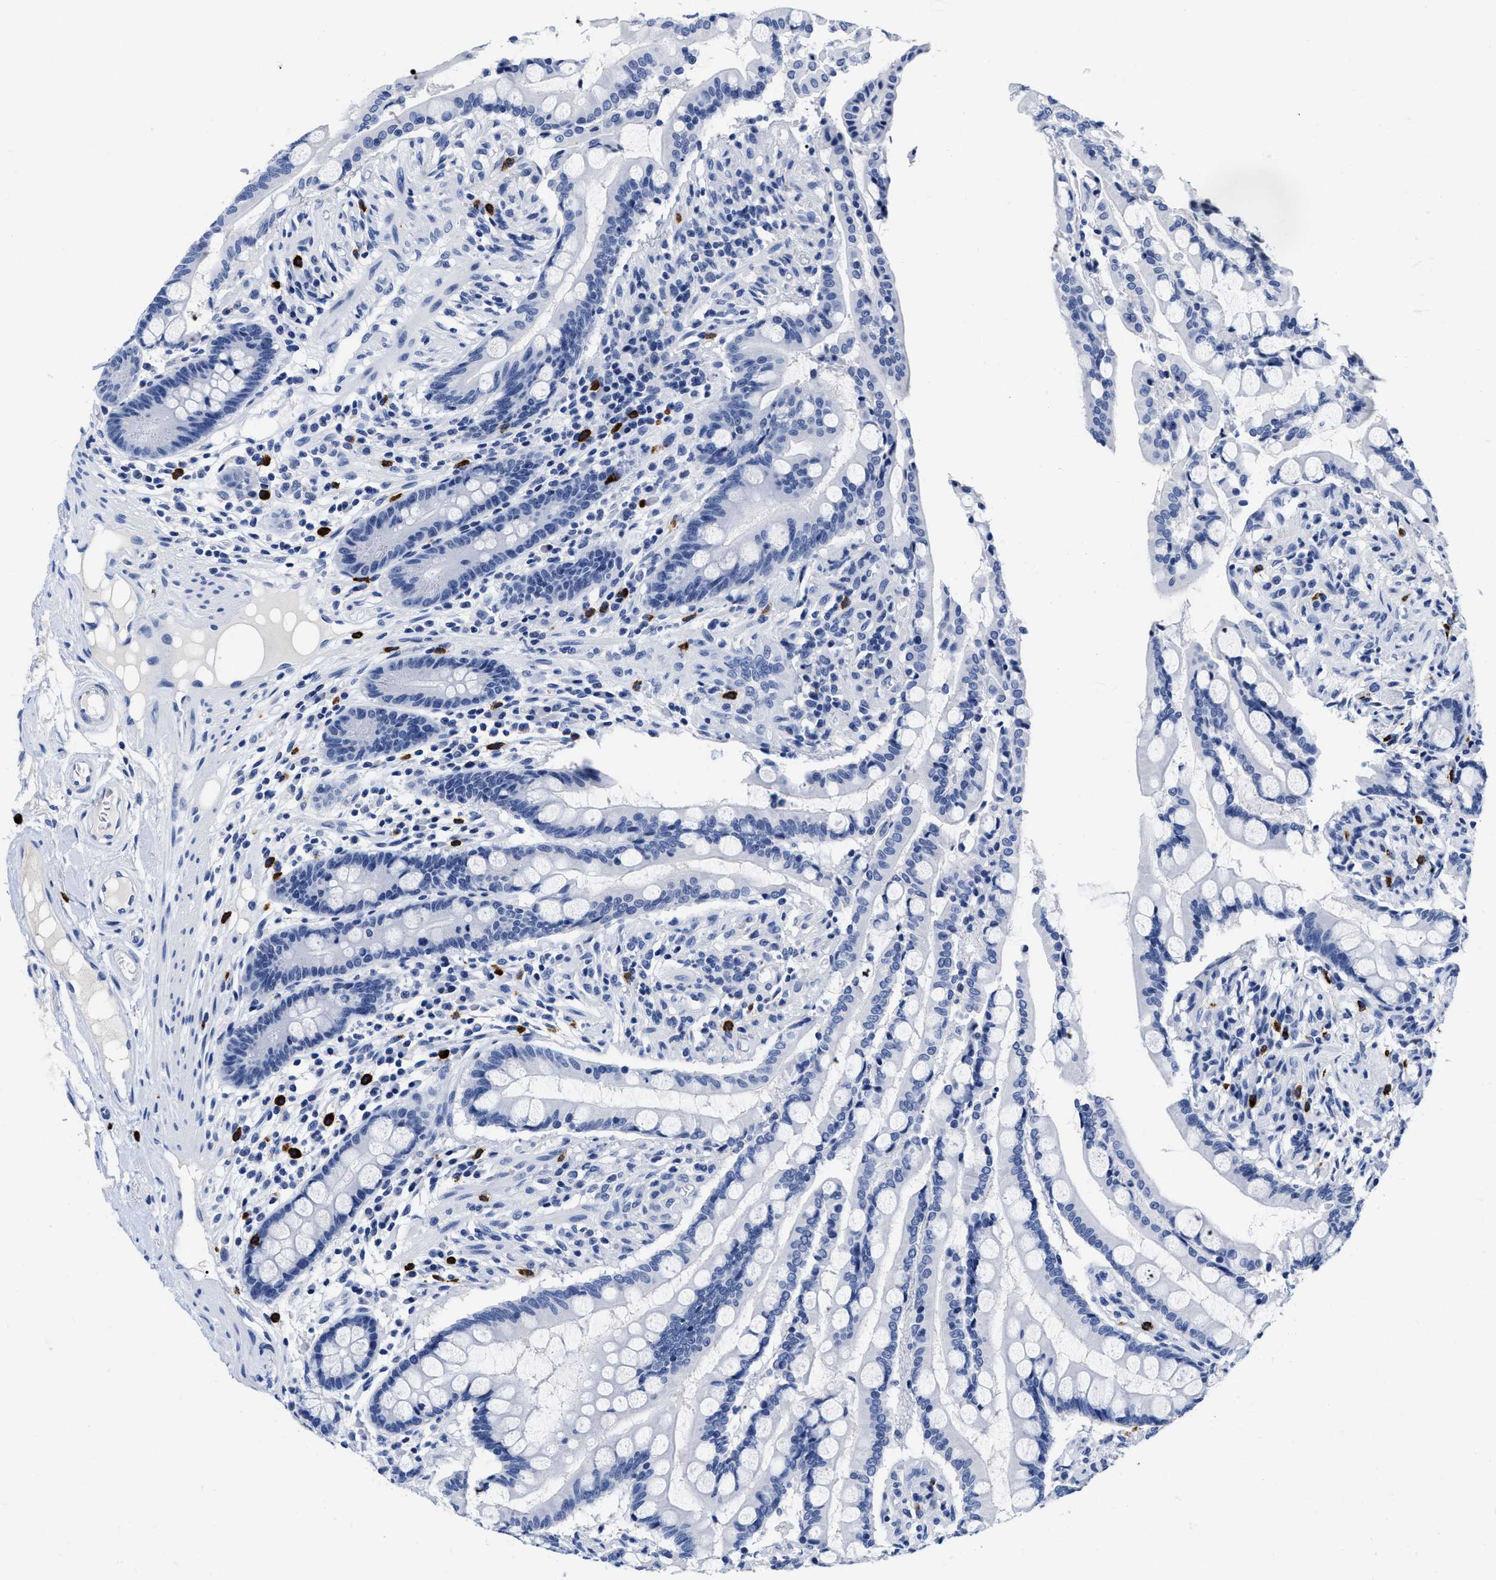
{"staining": {"intensity": "negative", "quantity": "none", "location": "none"}, "tissue": "colon", "cell_type": "Endothelial cells", "image_type": "normal", "snomed": [{"axis": "morphology", "description": "Normal tissue, NOS"}, {"axis": "topography", "description": "Colon"}], "caption": "A high-resolution photomicrograph shows IHC staining of unremarkable colon, which exhibits no significant expression in endothelial cells.", "gene": "CER1", "patient": {"sex": "male", "age": 73}}